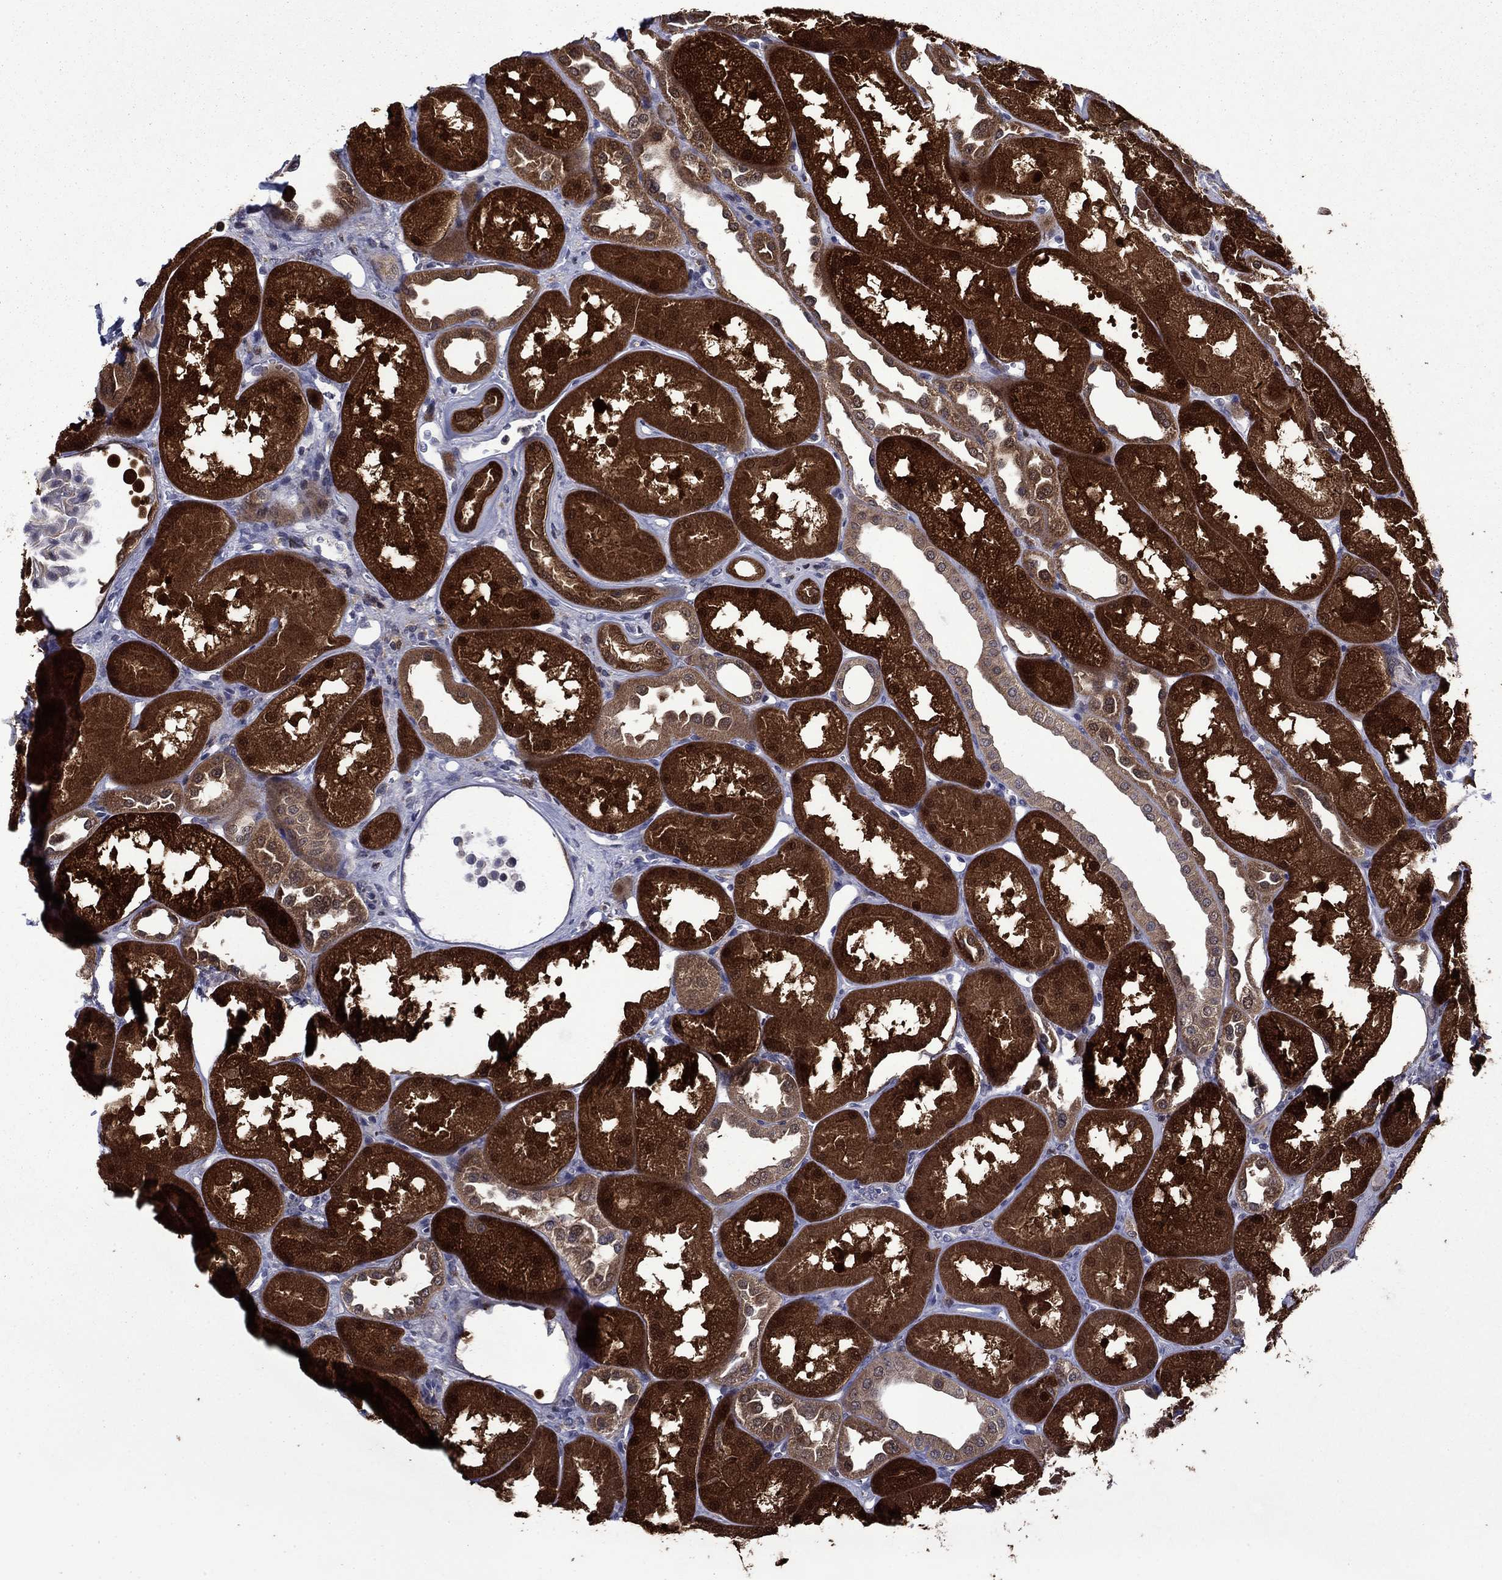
{"staining": {"intensity": "negative", "quantity": "none", "location": "none"}, "tissue": "kidney", "cell_type": "Cells in glomeruli", "image_type": "normal", "snomed": [{"axis": "morphology", "description": "Normal tissue, NOS"}, {"axis": "topography", "description": "Kidney"}], "caption": "Immunohistochemistry histopathology image of unremarkable kidney stained for a protein (brown), which displays no positivity in cells in glomeruli. (Immunohistochemistry, brightfield microscopy, high magnification).", "gene": "TPMT", "patient": {"sex": "male", "age": 61}}